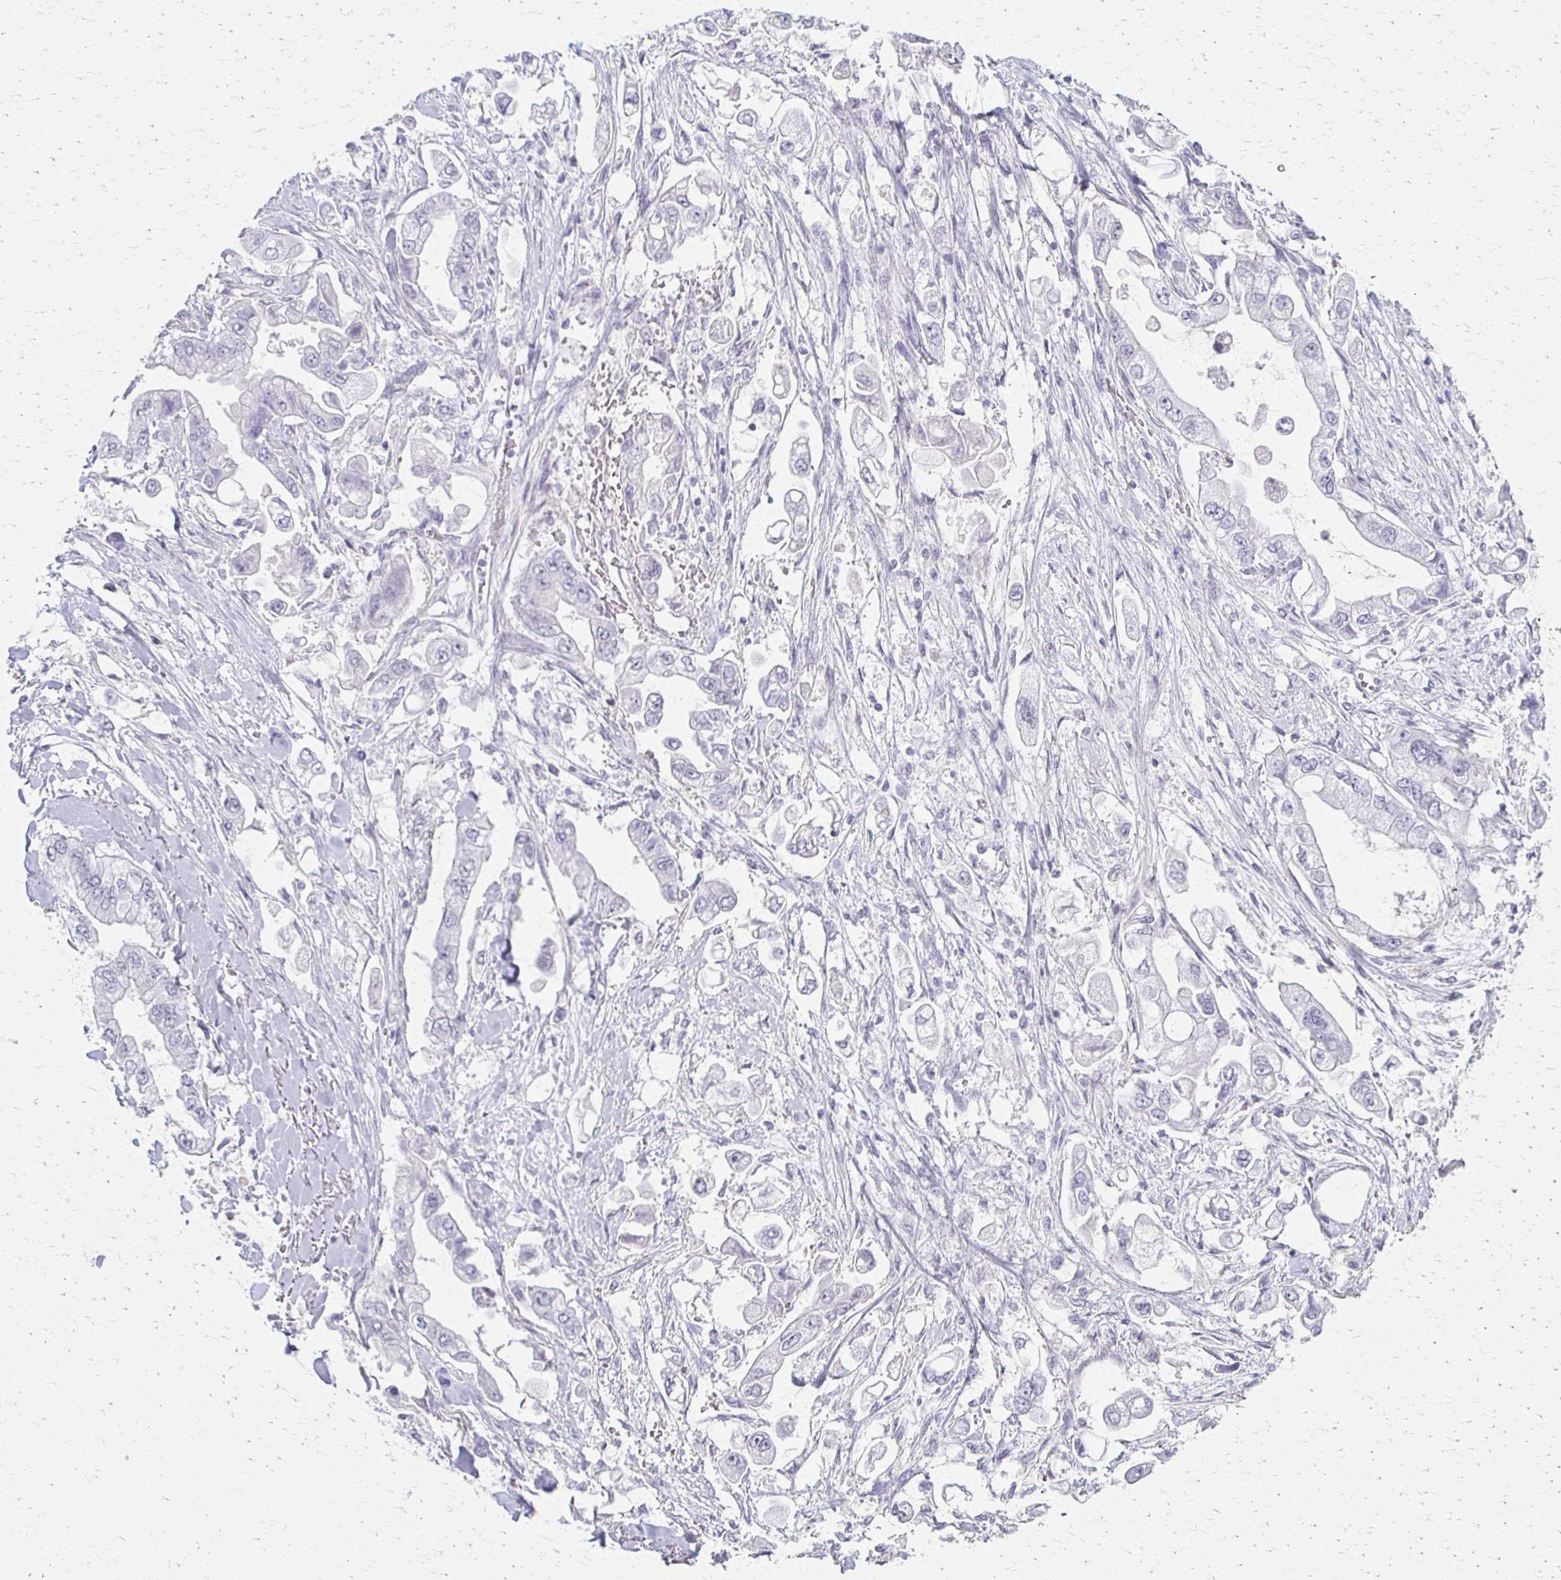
{"staining": {"intensity": "negative", "quantity": "none", "location": "none"}, "tissue": "stomach cancer", "cell_type": "Tumor cells", "image_type": "cancer", "snomed": [{"axis": "morphology", "description": "Adenocarcinoma, NOS"}, {"axis": "topography", "description": "Stomach"}], "caption": "A photomicrograph of human stomach cancer (adenocarcinoma) is negative for staining in tumor cells.", "gene": "FOXO4", "patient": {"sex": "male", "age": 62}}